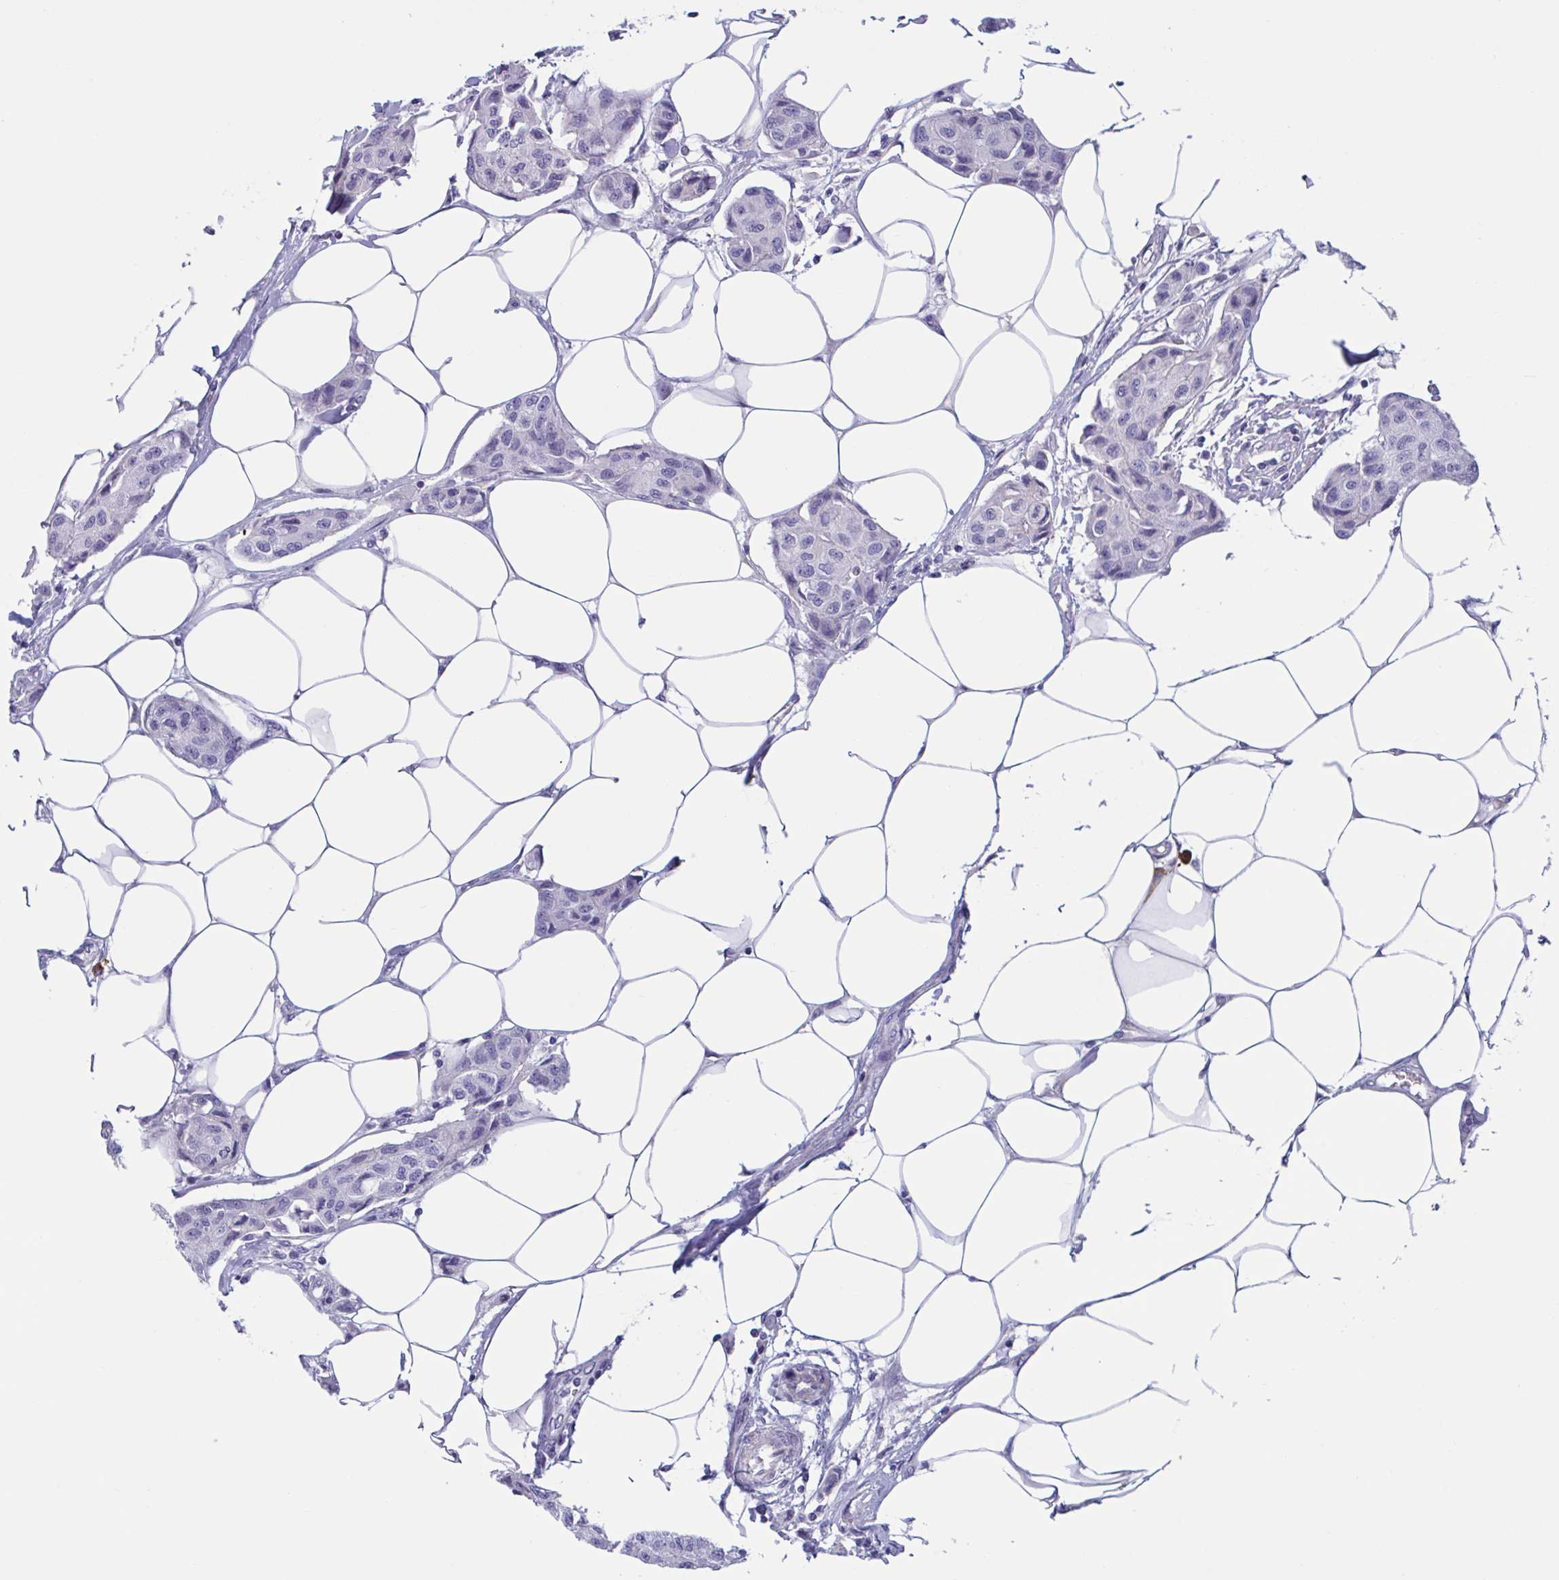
{"staining": {"intensity": "negative", "quantity": "none", "location": "none"}, "tissue": "breast cancer", "cell_type": "Tumor cells", "image_type": "cancer", "snomed": [{"axis": "morphology", "description": "Duct carcinoma"}, {"axis": "topography", "description": "Breast"}, {"axis": "topography", "description": "Lymph node"}], "caption": "Breast intraductal carcinoma stained for a protein using immunohistochemistry (IHC) shows no expression tumor cells.", "gene": "MS4A14", "patient": {"sex": "female", "age": 80}}